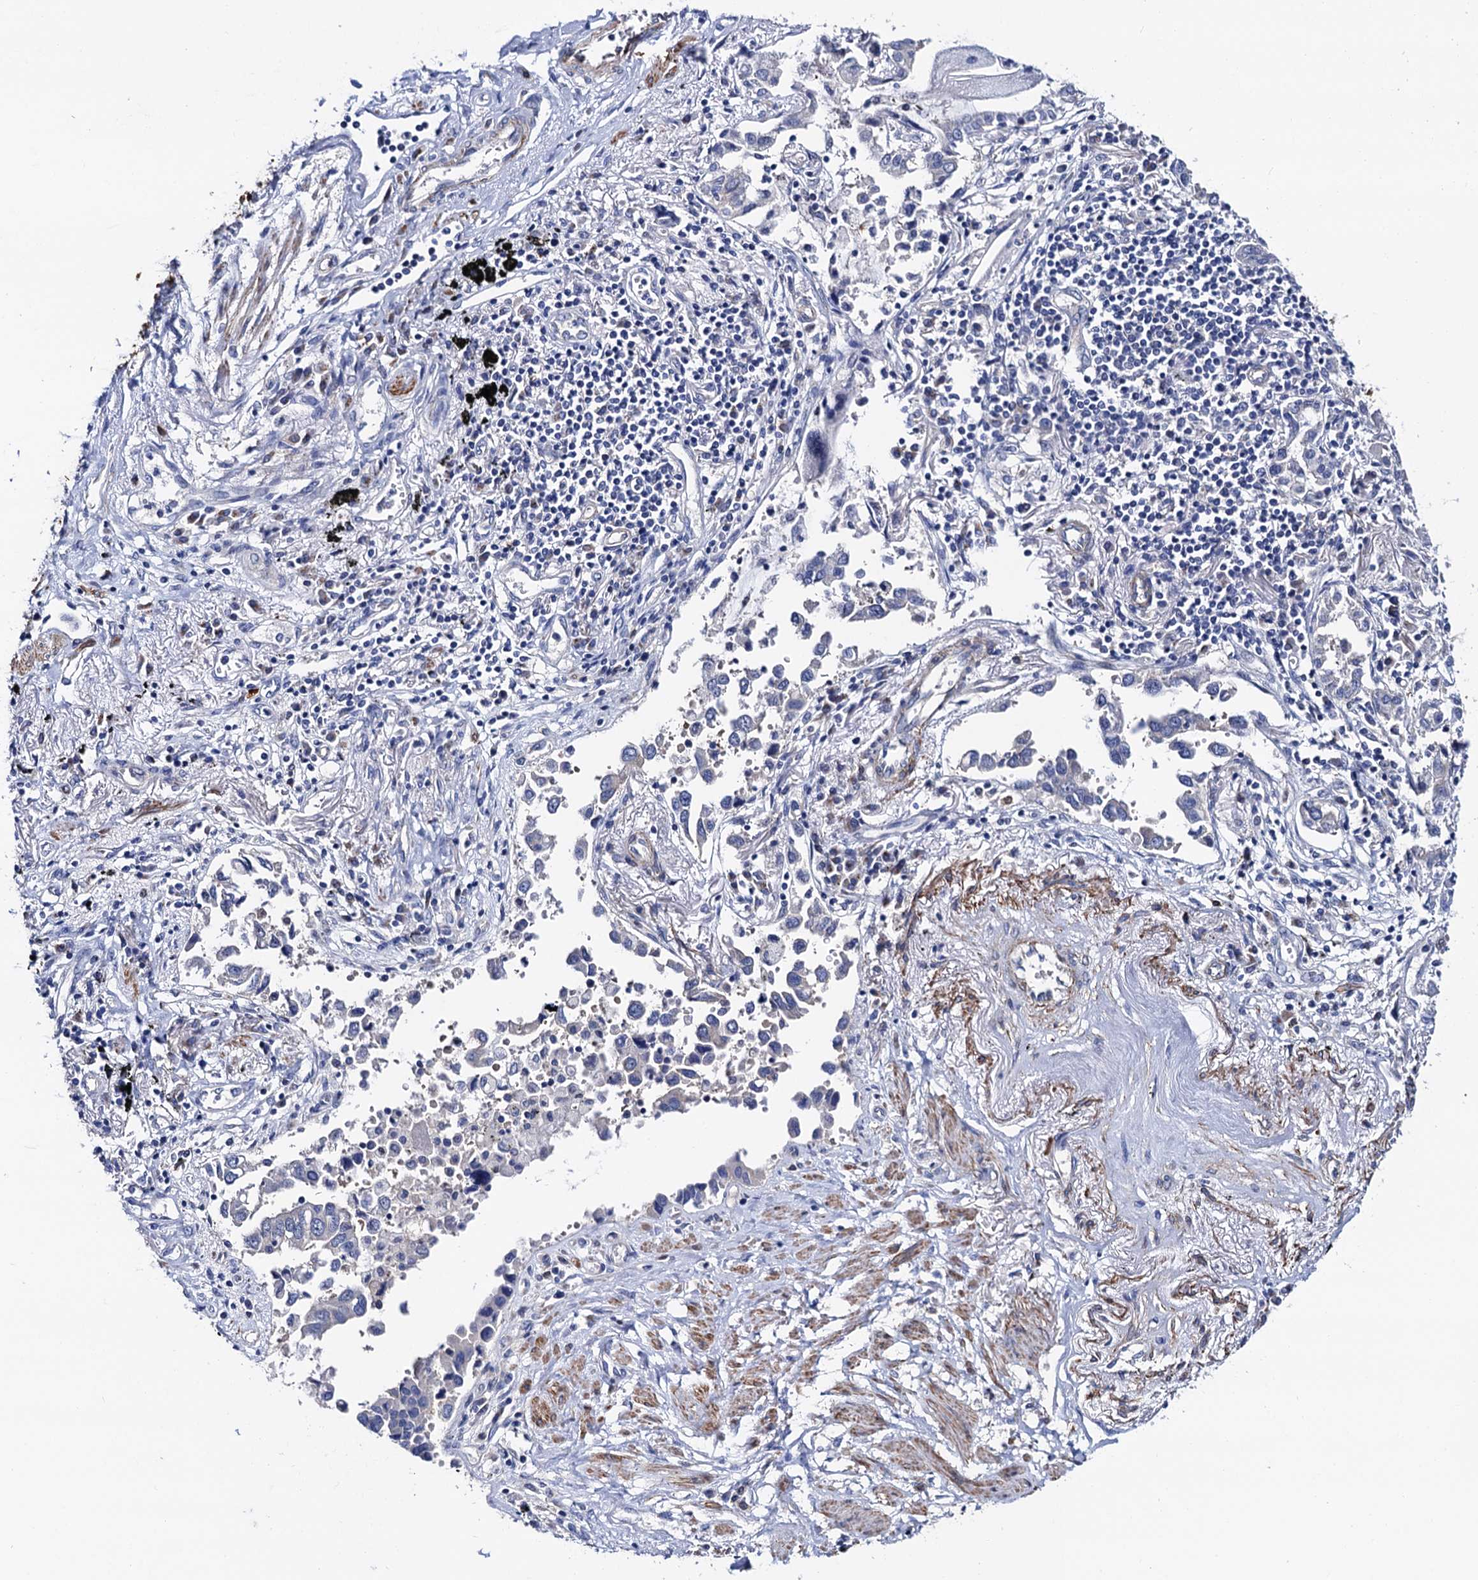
{"staining": {"intensity": "negative", "quantity": "none", "location": "none"}, "tissue": "lung cancer", "cell_type": "Tumor cells", "image_type": "cancer", "snomed": [{"axis": "morphology", "description": "Adenocarcinoma, NOS"}, {"axis": "topography", "description": "Lung"}], "caption": "Human lung cancer (adenocarcinoma) stained for a protein using IHC shows no positivity in tumor cells.", "gene": "ZDHHC18", "patient": {"sex": "male", "age": 67}}